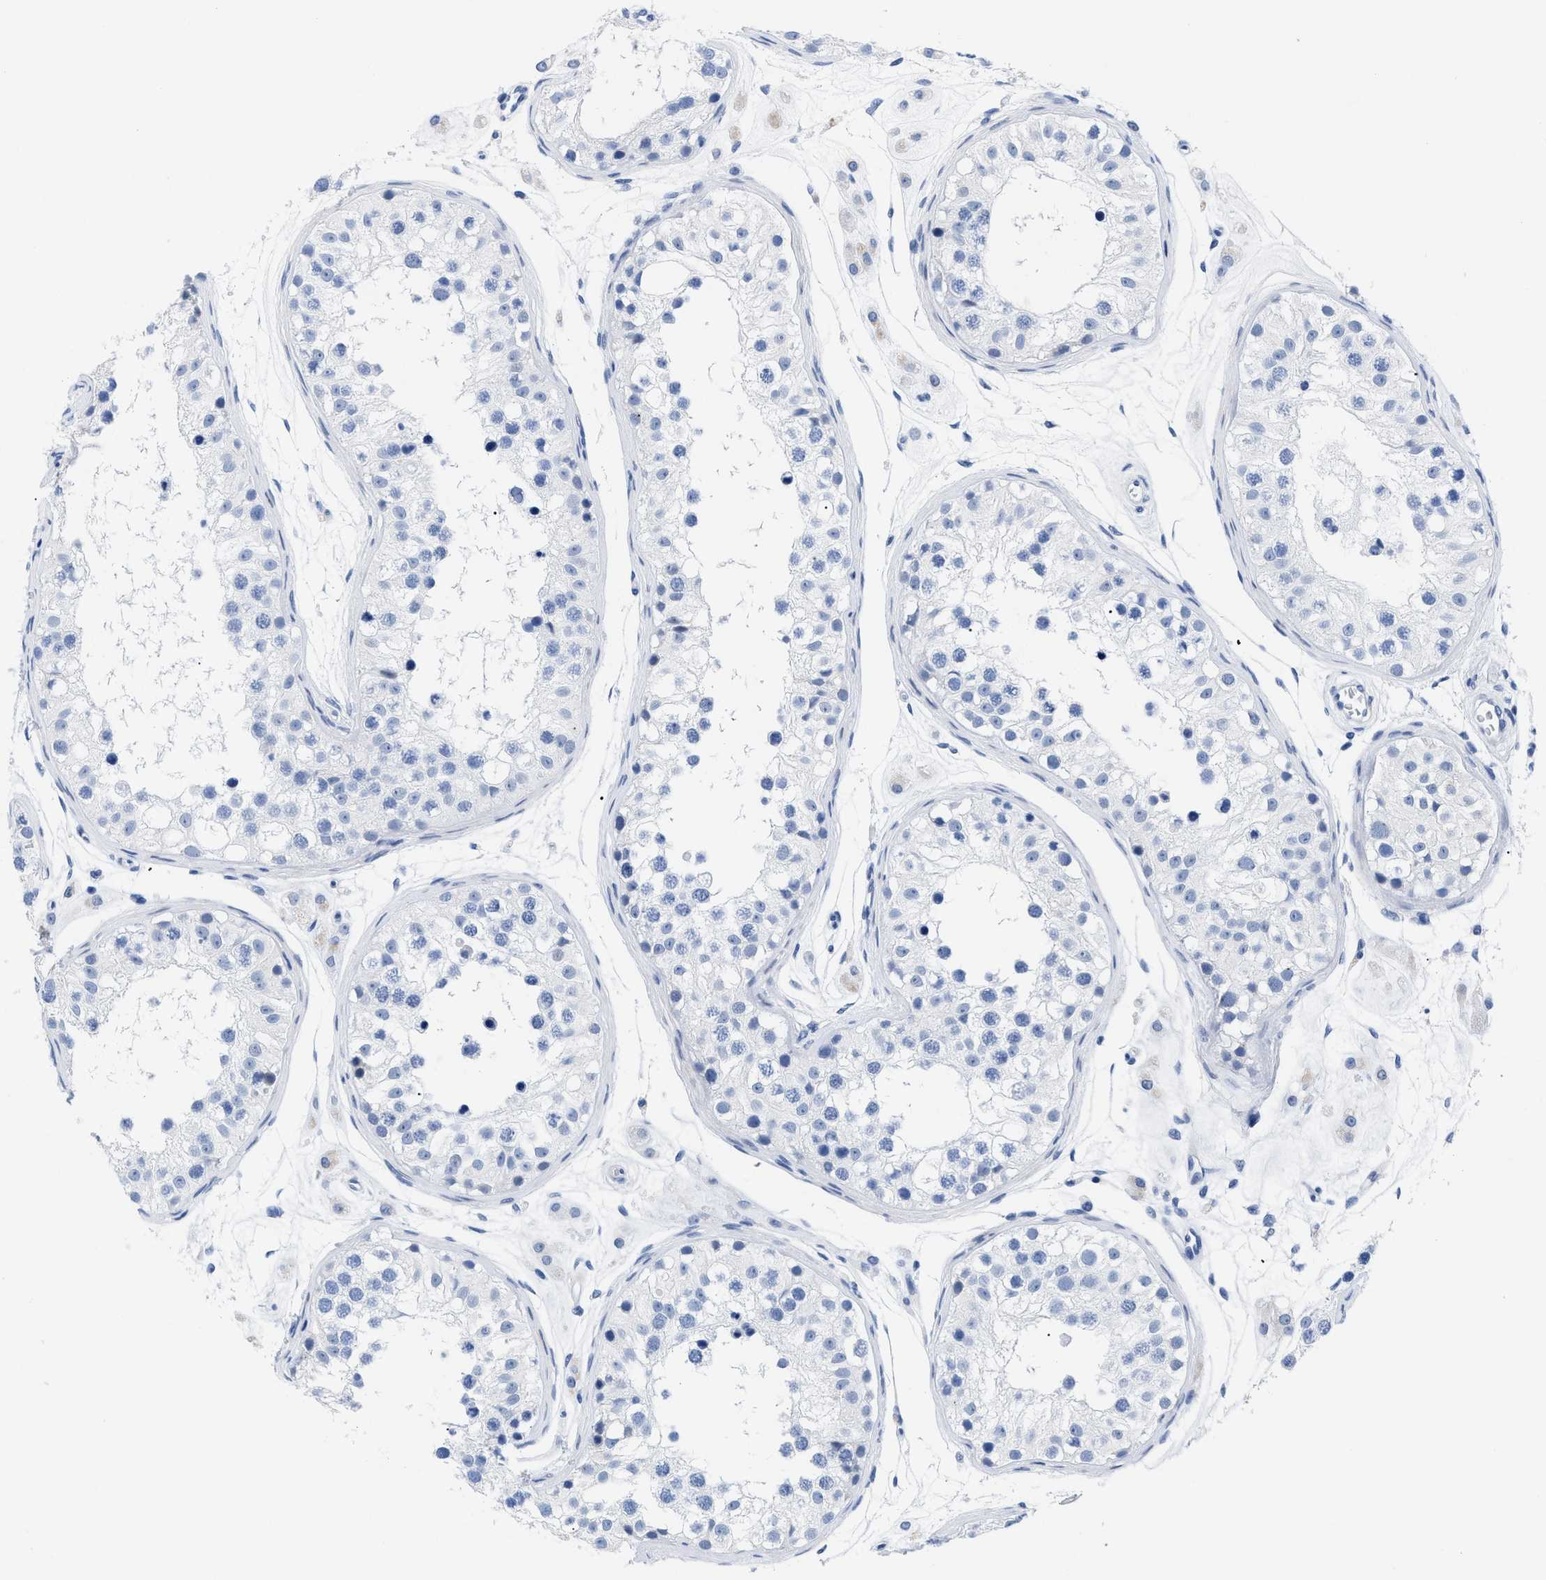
{"staining": {"intensity": "negative", "quantity": "none", "location": "none"}, "tissue": "testis", "cell_type": "Cells in seminiferous ducts", "image_type": "normal", "snomed": [{"axis": "morphology", "description": "Normal tissue, NOS"}, {"axis": "morphology", "description": "Adenocarcinoma, metastatic, NOS"}, {"axis": "topography", "description": "Testis"}], "caption": "IHC micrograph of benign testis: testis stained with DAB displays no significant protein positivity in cells in seminiferous ducts.", "gene": "DUSP26", "patient": {"sex": "male", "age": 26}}